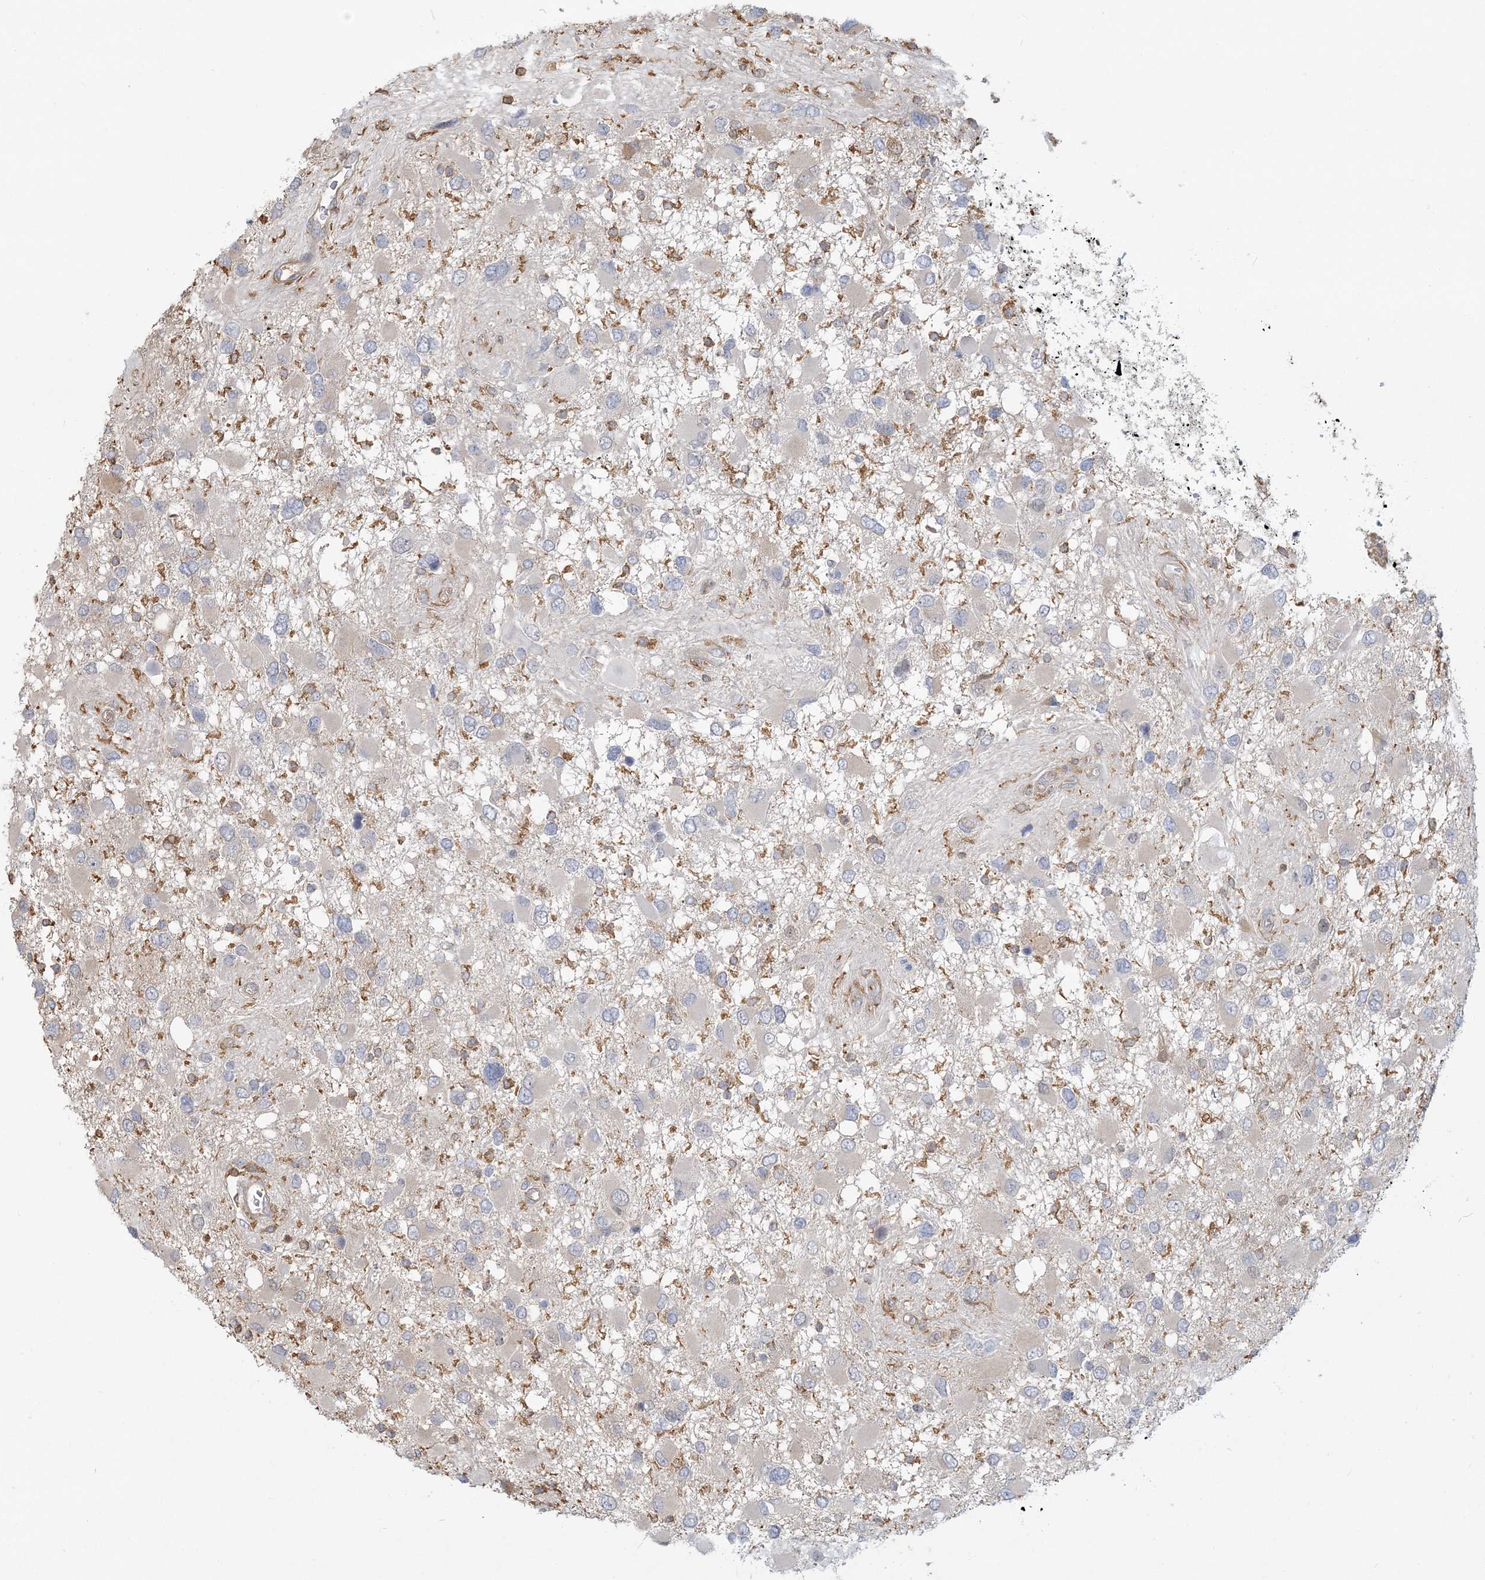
{"staining": {"intensity": "negative", "quantity": "none", "location": "none"}, "tissue": "glioma", "cell_type": "Tumor cells", "image_type": "cancer", "snomed": [{"axis": "morphology", "description": "Glioma, malignant, High grade"}, {"axis": "topography", "description": "Brain"}], "caption": "Immunohistochemistry (IHC) micrograph of human high-grade glioma (malignant) stained for a protein (brown), which shows no staining in tumor cells.", "gene": "ANKS1A", "patient": {"sex": "male", "age": 53}}